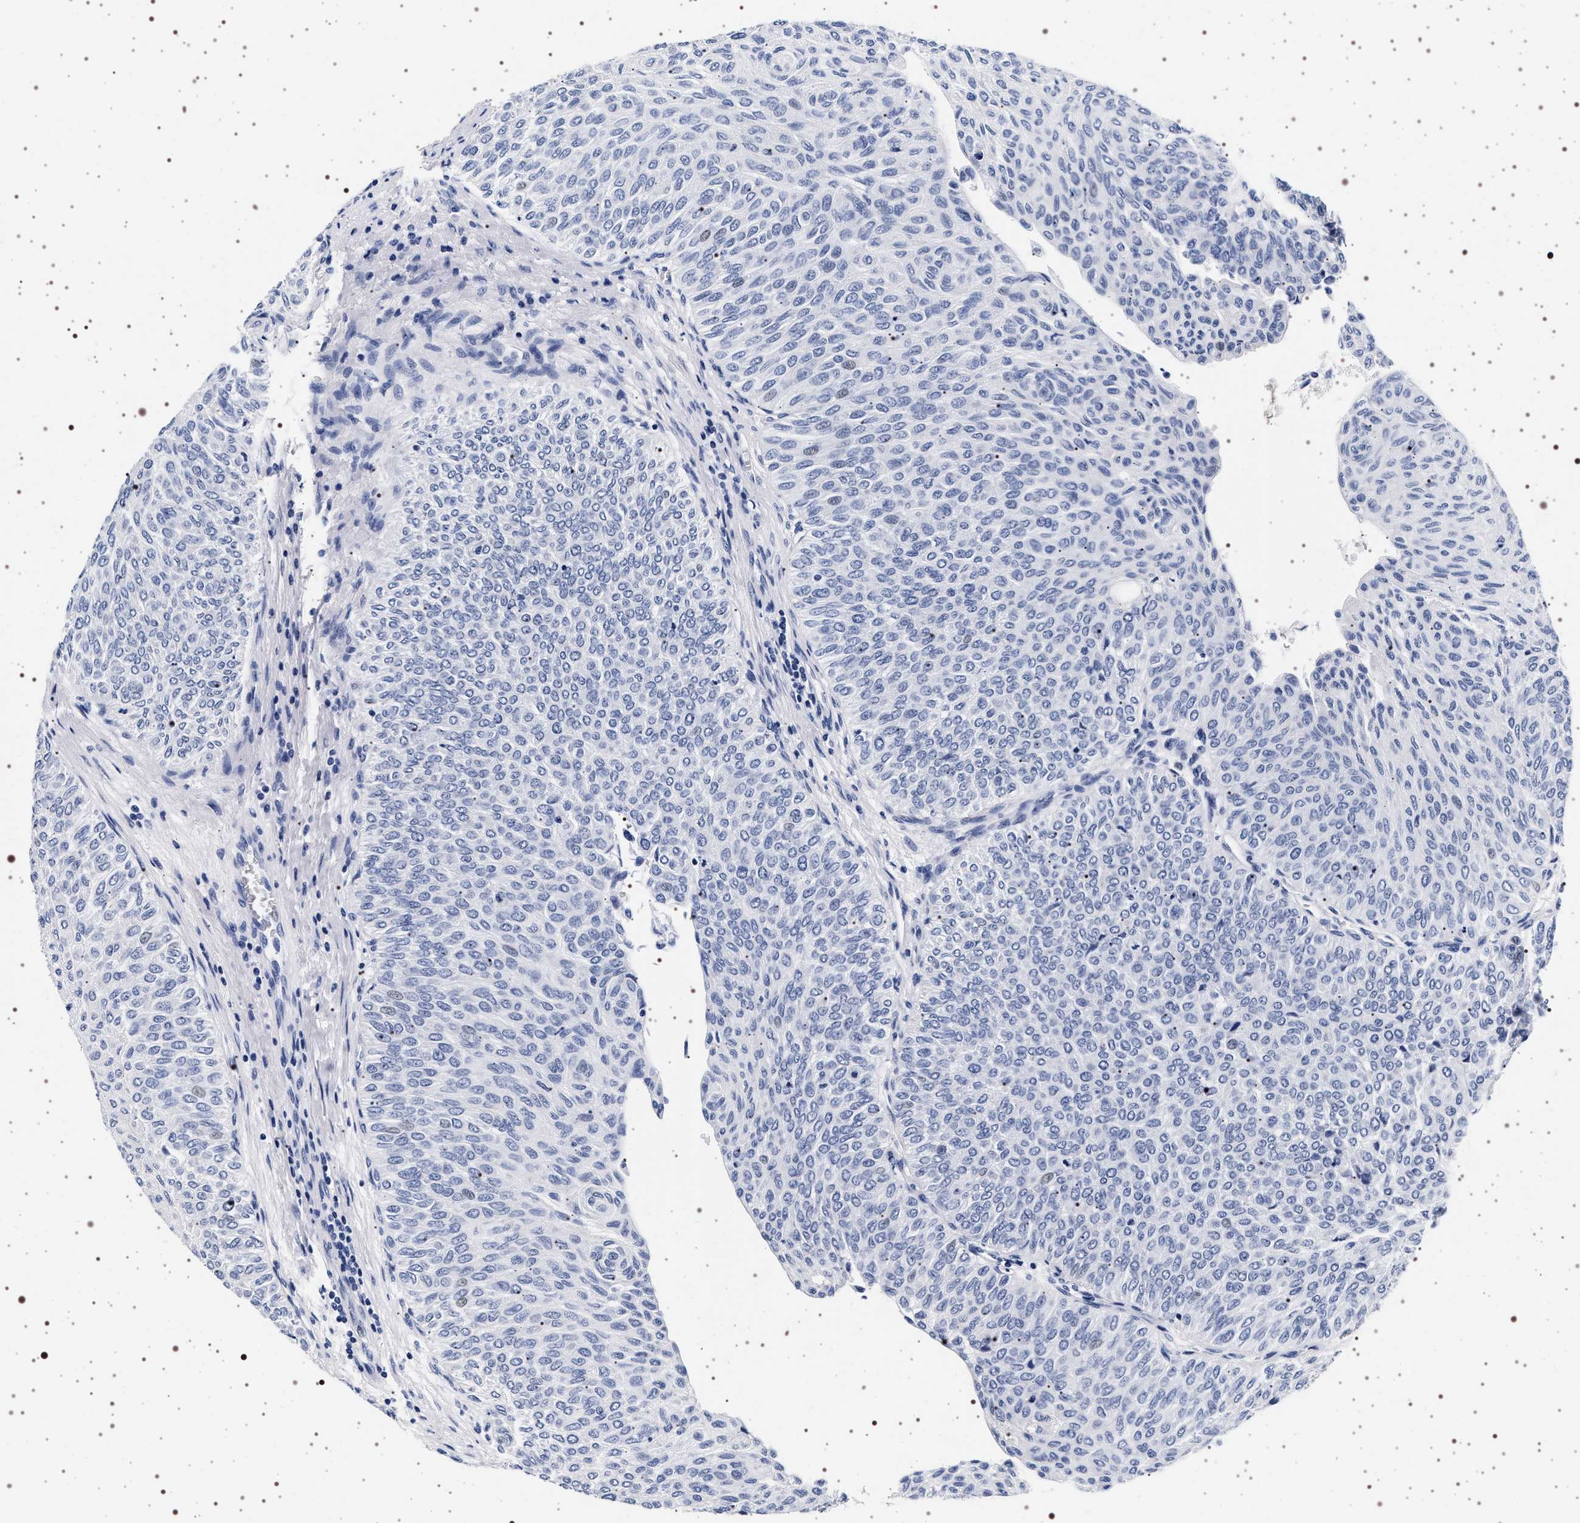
{"staining": {"intensity": "negative", "quantity": "none", "location": "none"}, "tissue": "urothelial cancer", "cell_type": "Tumor cells", "image_type": "cancer", "snomed": [{"axis": "morphology", "description": "Urothelial carcinoma, Low grade"}, {"axis": "topography", "description": "Urinary bladder"}], "caption": "An image of urothelial cancer stained for a protein displays no brown staining in tumor cells.", "gene": "SYN1", "patient": {"sex": "male", "age": 78}}